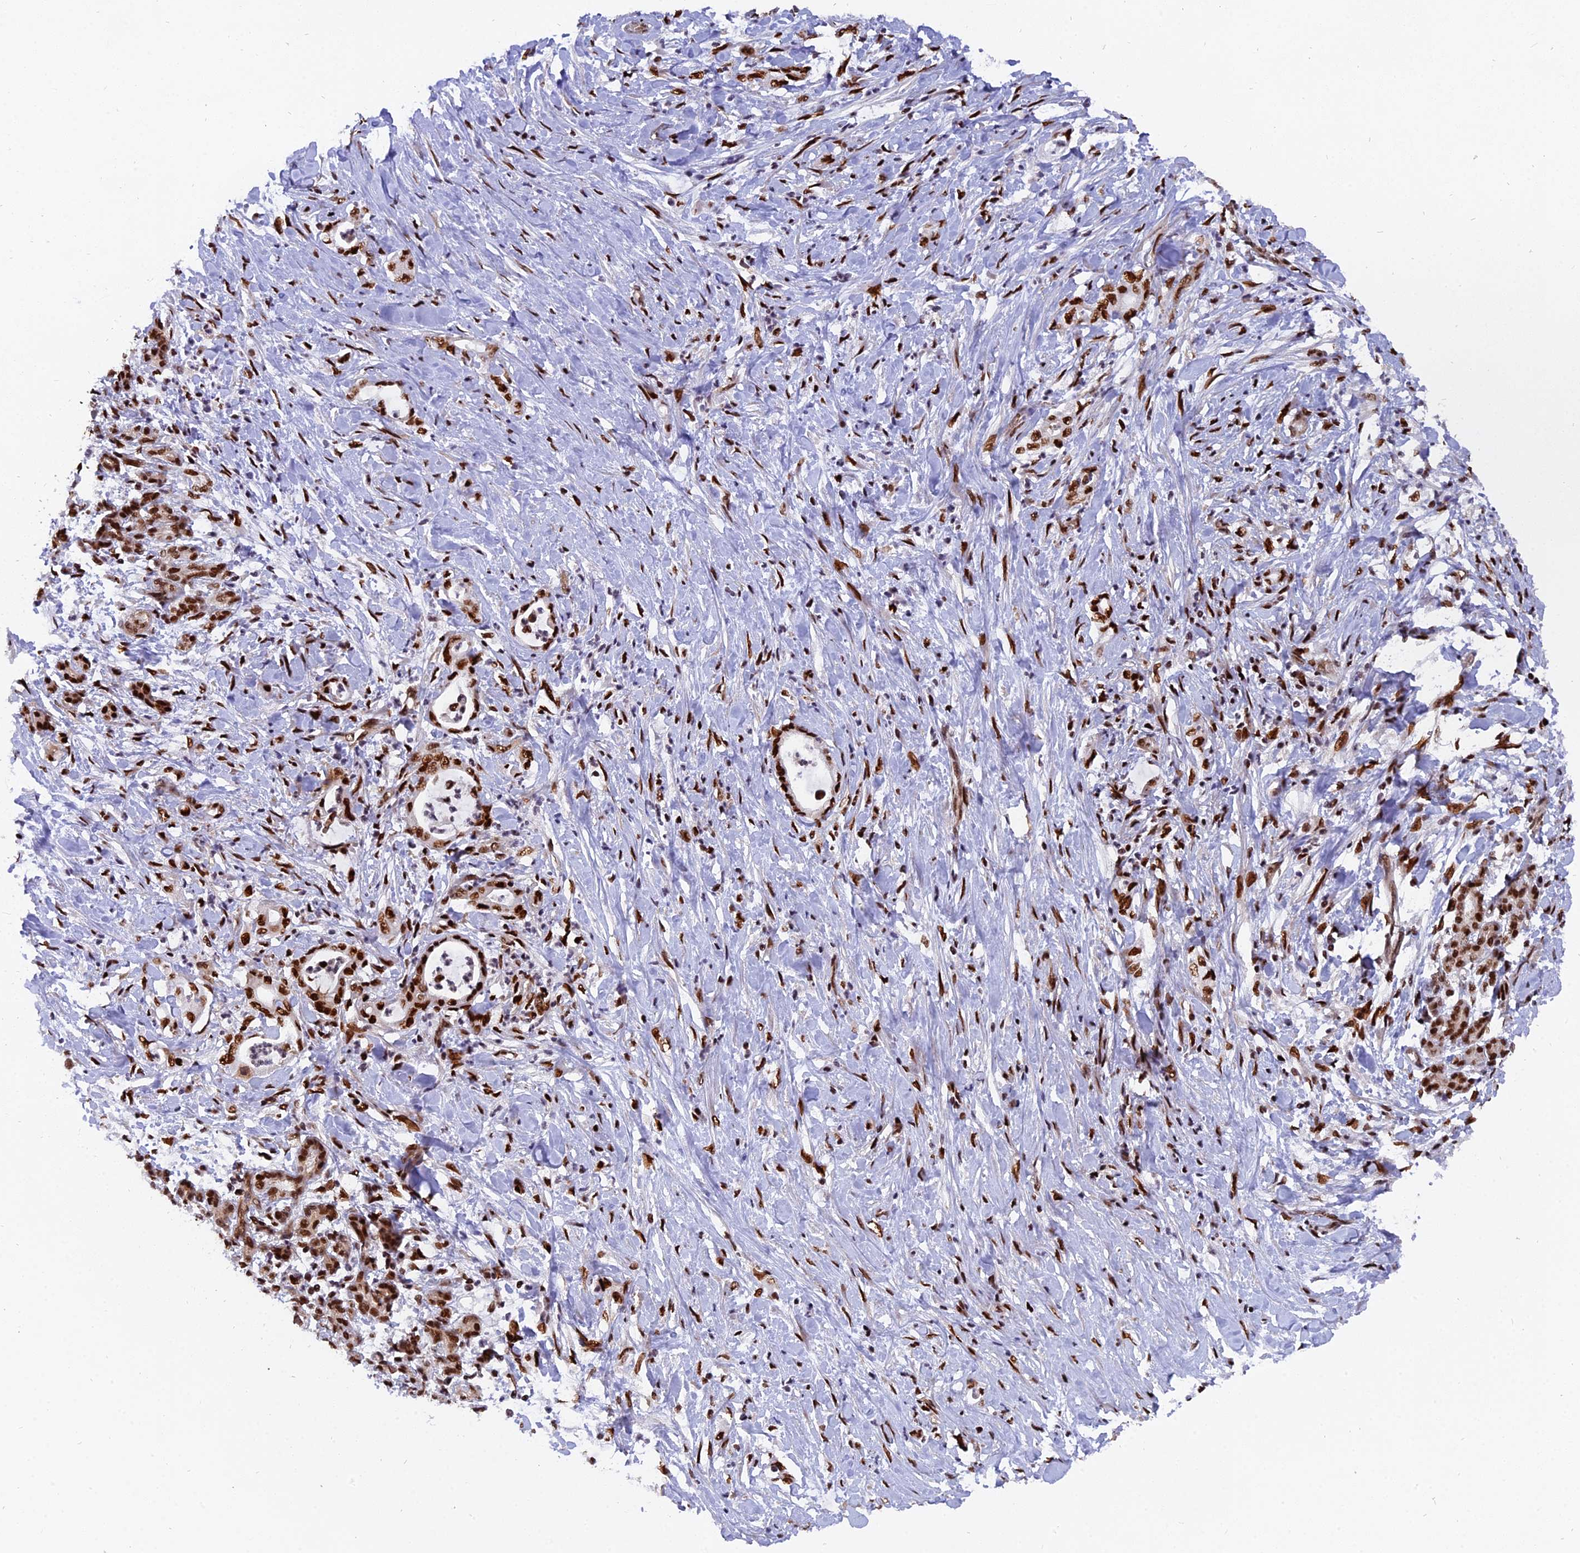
{"staining": {"intensity": "strong", "quantity": ">75%", "location": "nuclear"}, "tissue": "pancreatic cancer", "cell_type": "Tumor cells", "image_type": "cancer", "snomed": [{"axis": "morphology", "description": "Normal tissue, NOS"}, {"axis": "morphology", "description": "Adenocarcinoma, NOS"}, {"axis": "topography", "description": "Pancreas"}], "caption": "Approximately >75% of tumor cells in human pancreatic cancer demonstrate strong nuclear protein staining as visualized by brown immunohistochemical staining.", "gene": "RAMAC", "patient": {"sex": "female", "age": 55}}